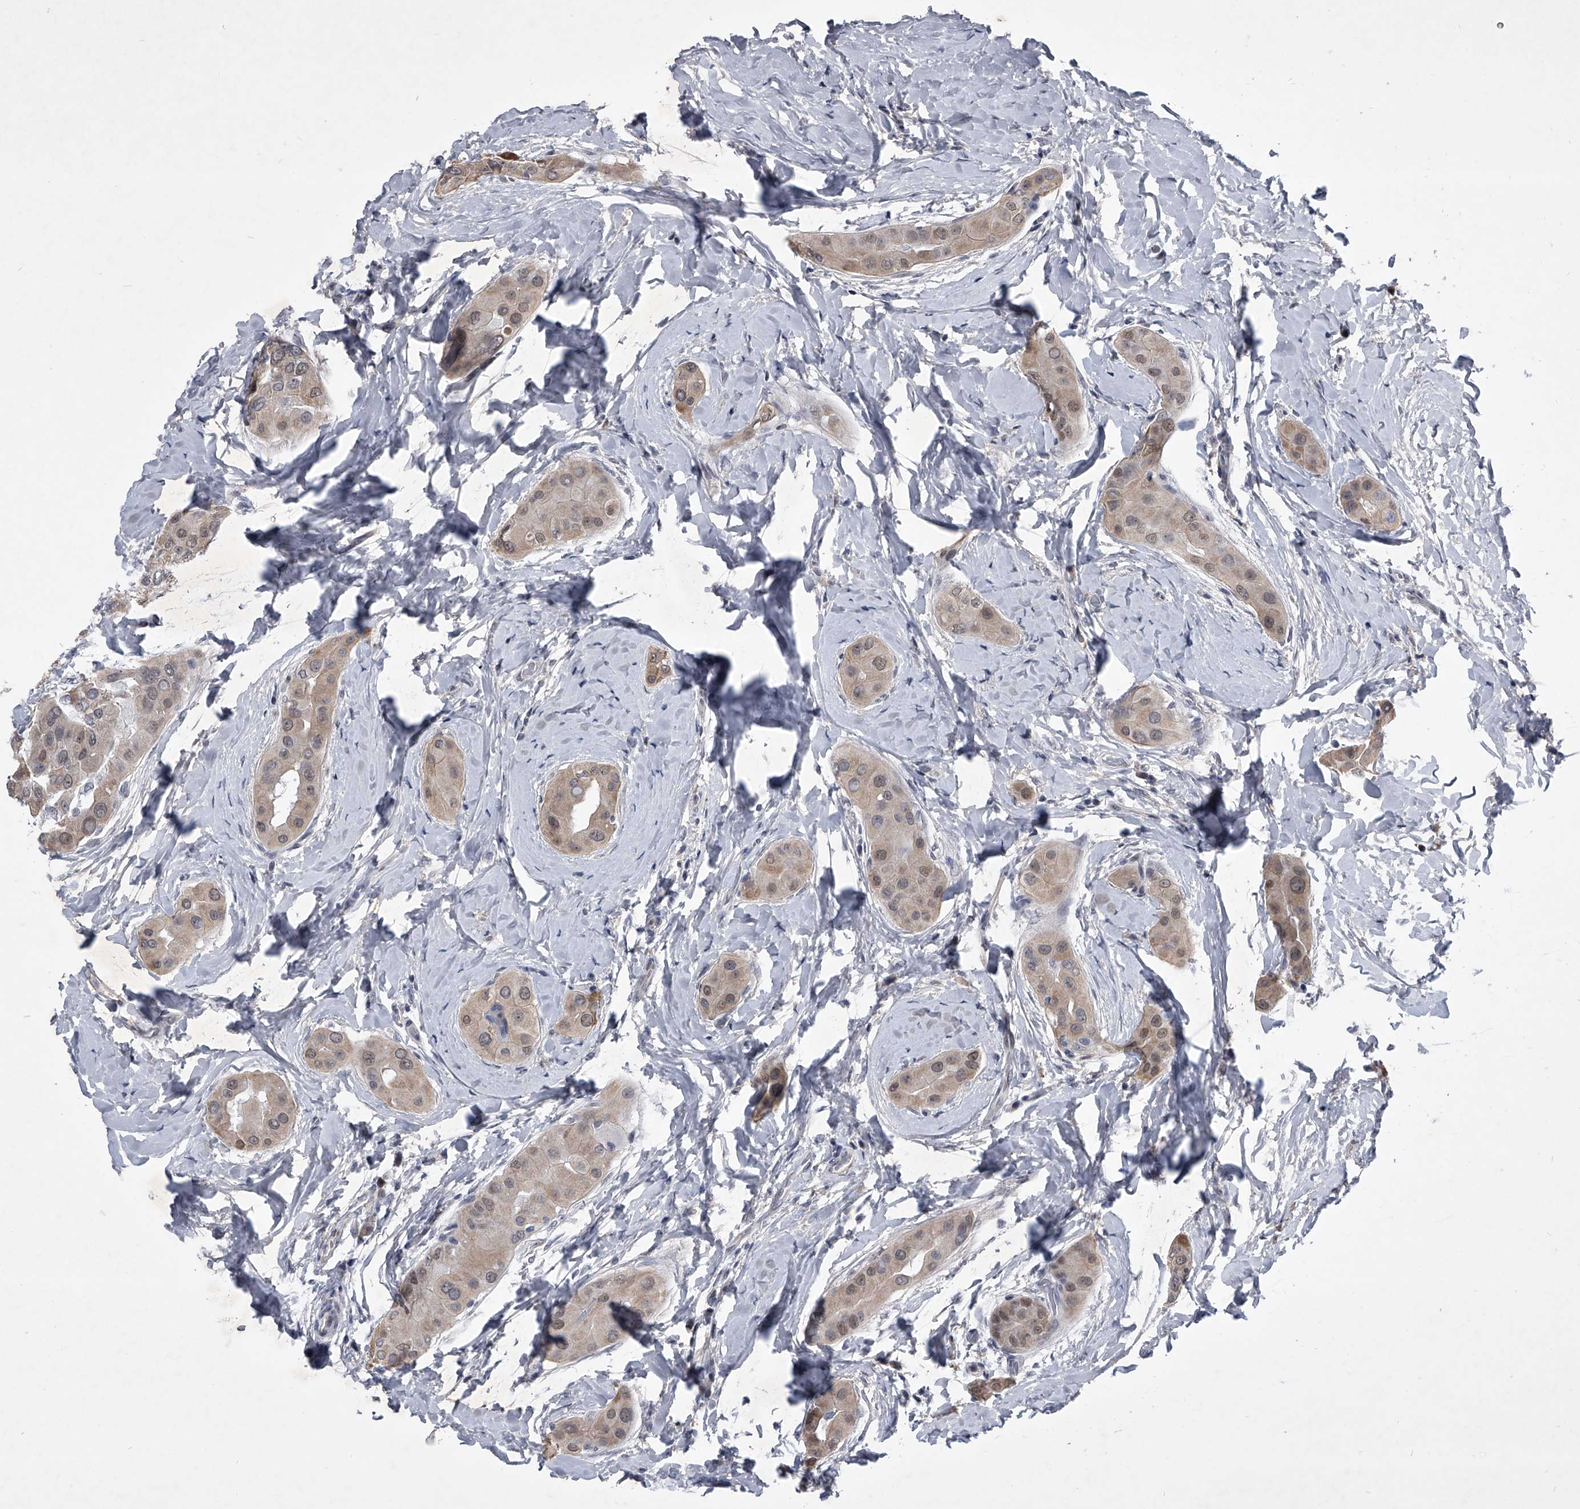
{"staining": {"intensity": "moderate", "quantity": "25%-75%", "location": "nuclear"}, "tissue": "thyroid cancer", "cell_type": "Tumor cells", "image_type": "cancer", "snomed": [{"axis": "morphology", "description": "Papillary adenocarcinoma, NOS"}, {"axis": "topography", "description": "Thyroid gland"}], "caption": "The micrograph exhibits a brown stain indicating the presence of a protein in the nuclear of tumor cells in thyroid papillary adenocarcinoma. The staining was performed using DAB (3,3'-diaminobenzidine), with brown indicating positive protein expression. Nuclei are stained blue with hematoxylin.", "gene": "ZNF76", "patient": {"sex": "male", "age": 33}}